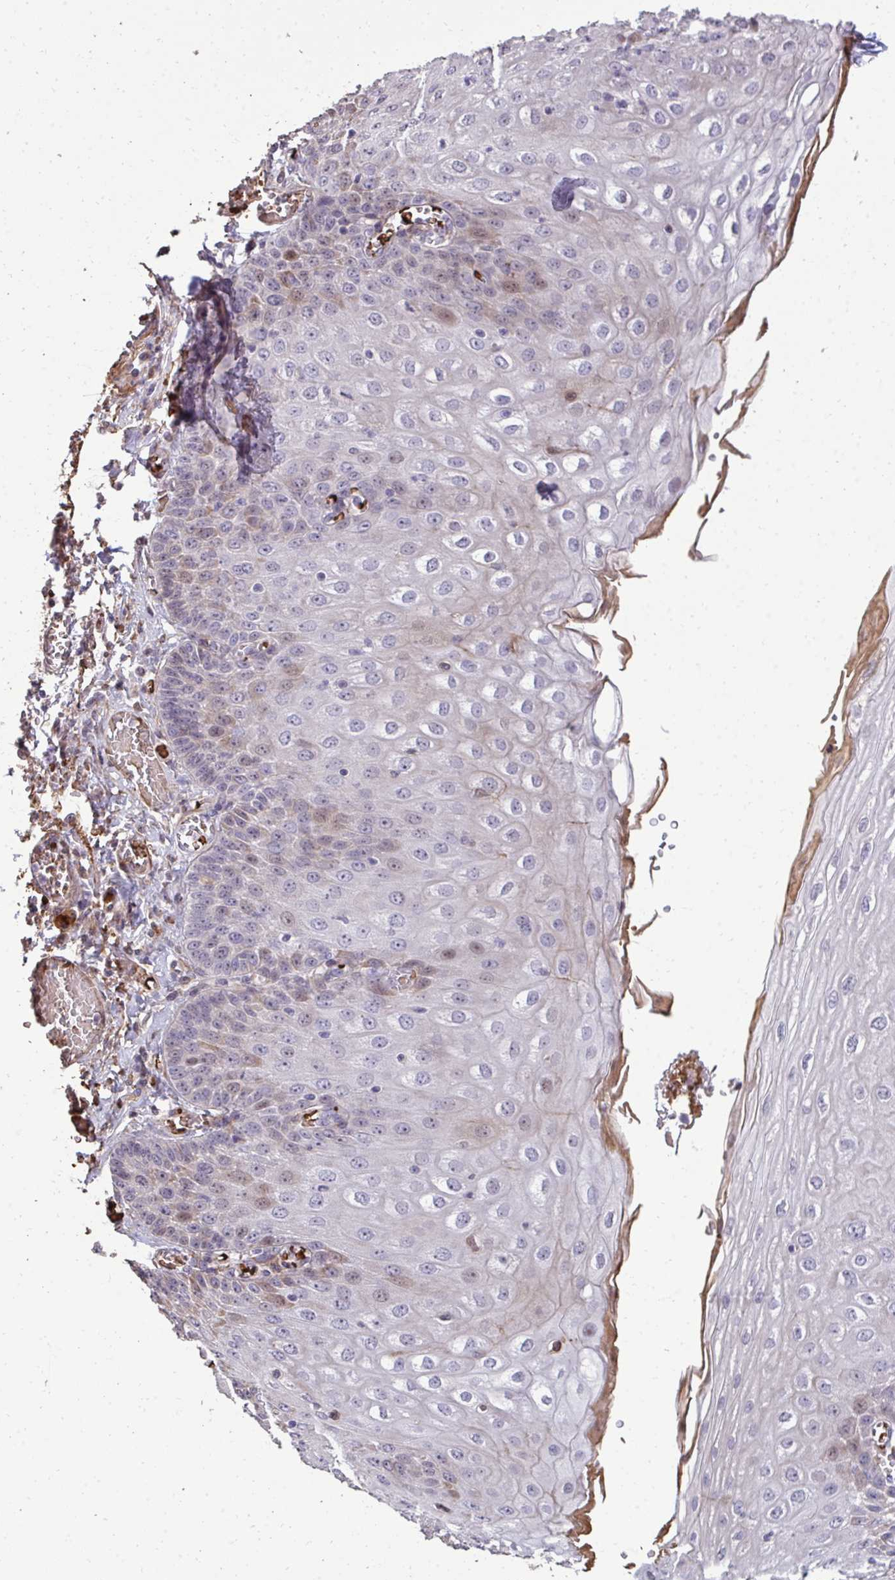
{"staining": {"intensity": "weak", "quantity": "25%-75%", "location": "cytoplasmic/membranous,nuclear"}, "tissue": "esophagus", "cell_type": "Squamous epithelial cells", "image_type": "normal", "snomed": [{"axis": "morphology", "description": "Normal tissue, NOS"}, {"axis": "morphology", "description": "Adenocarcinoma, NOS"}, {"axis": "topography", "description": "Esophagus"}], "caption": "A brown stain labels weak cytoplasmic/membranous,nuclear staining of a protein in squamous epithelial cells of normal human esophagus. (brown staining indicates protein expression, while blue staining denotes nuclei).", "gene": "FIBCD1", "patient": {"sex": "male", "age": 81}}